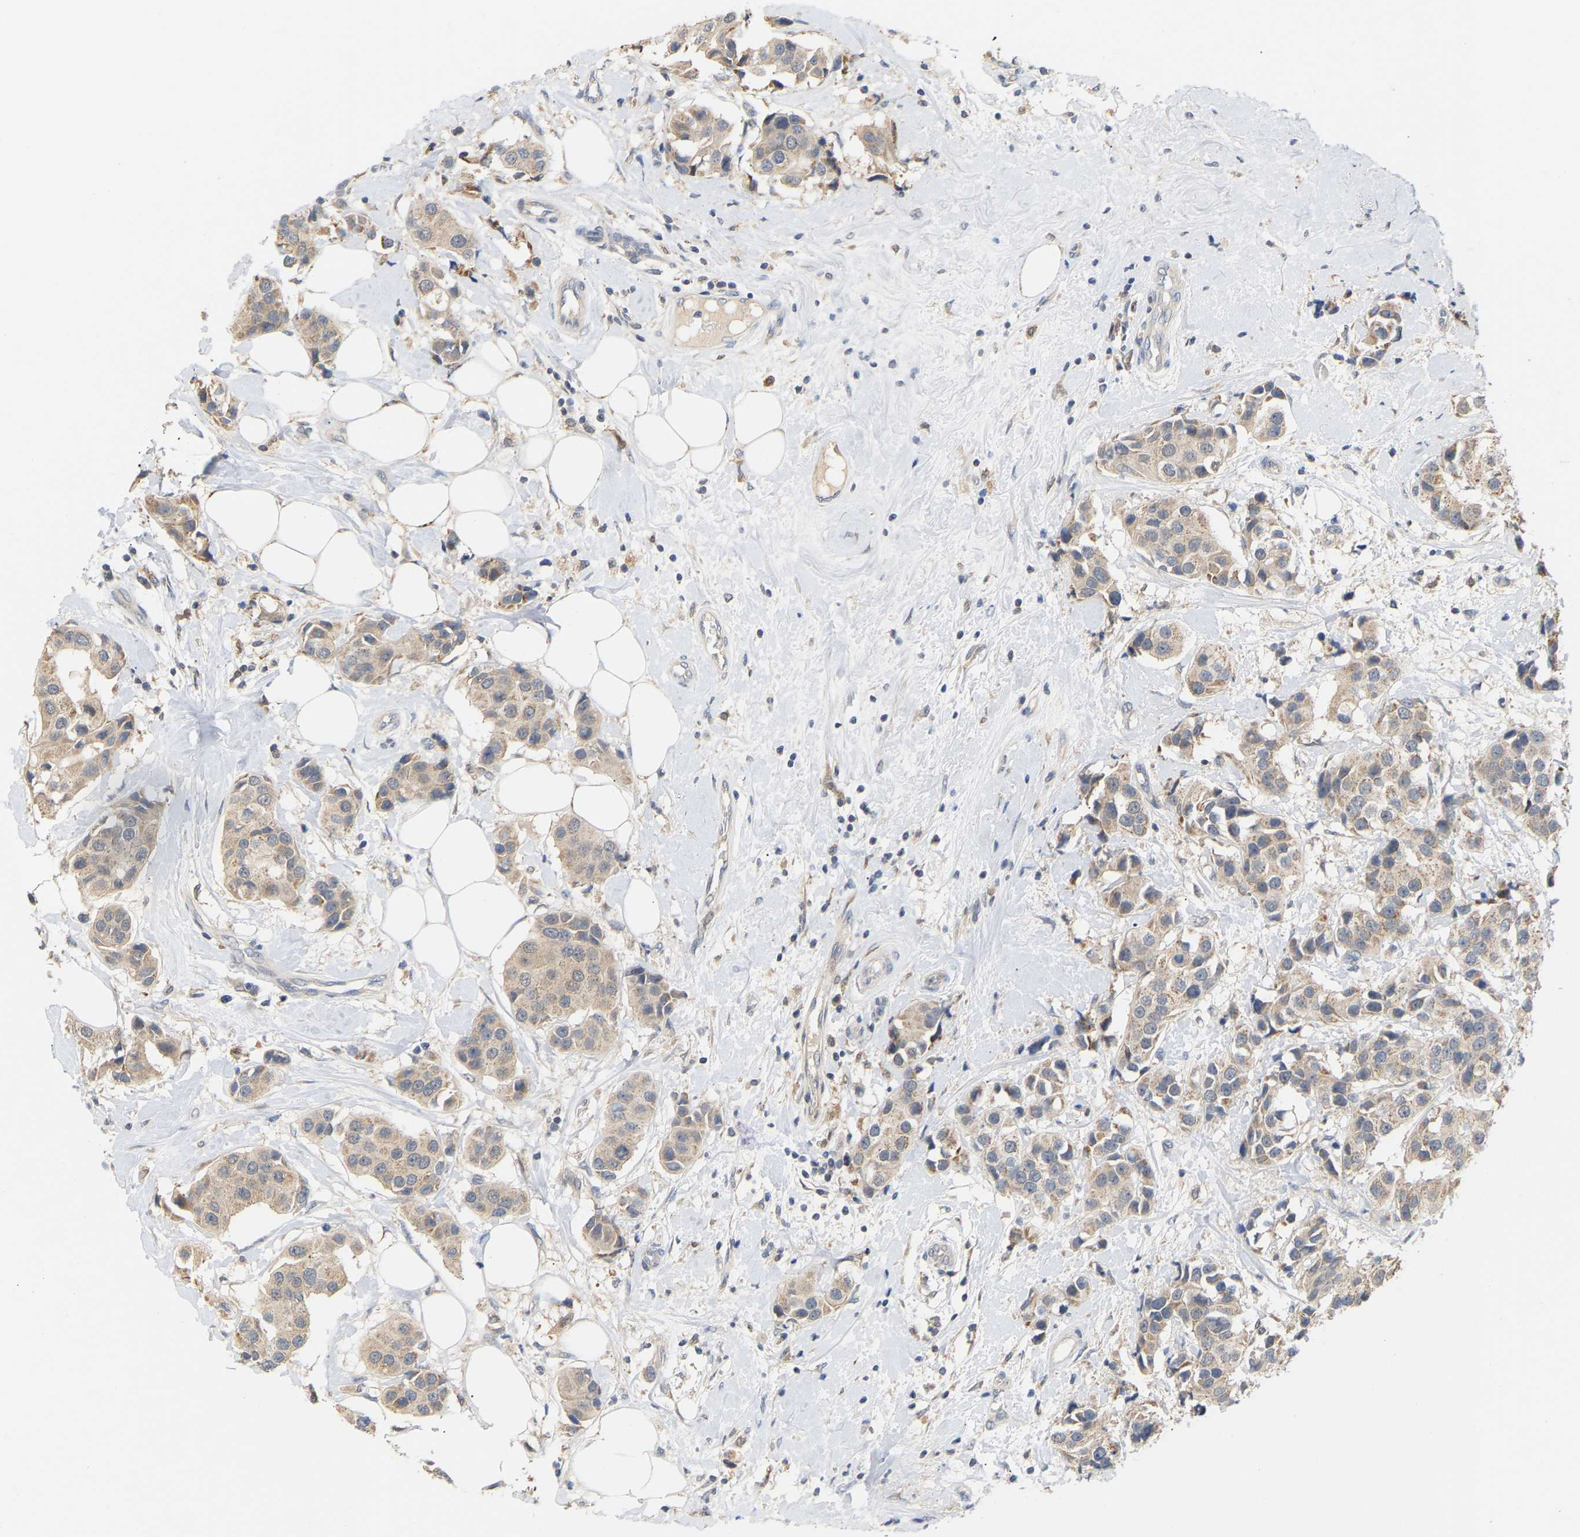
{"staining": {"intensity": "weak", "quantity": "25%-75%", "location": "cytoplasmic/membranous"}, "tissue": "breast cancer", "cell_type": "Tumor cells", "image_type": "cancer", "snomed": [{"axis": "morphology", "description": "Normal tissue, NOS"}, {"axis": "morphology", "description": "Duct carcinoma"}, {"axis": "topography", "description": "Breast"}], "caption": "Immunohistochemistry photomicrograph of neoplastic tissue: intraductal carcinoma (breast) stained using immunohistochemistry (IHC) displays low levels of weak protein expression localized specifically in the cytoplasmic/membranous of tumor cells, appearing as a cytoplasmic/membranous brown color.", "gene": "TPMT", "patient": {"sex": "female", "age": 39}}